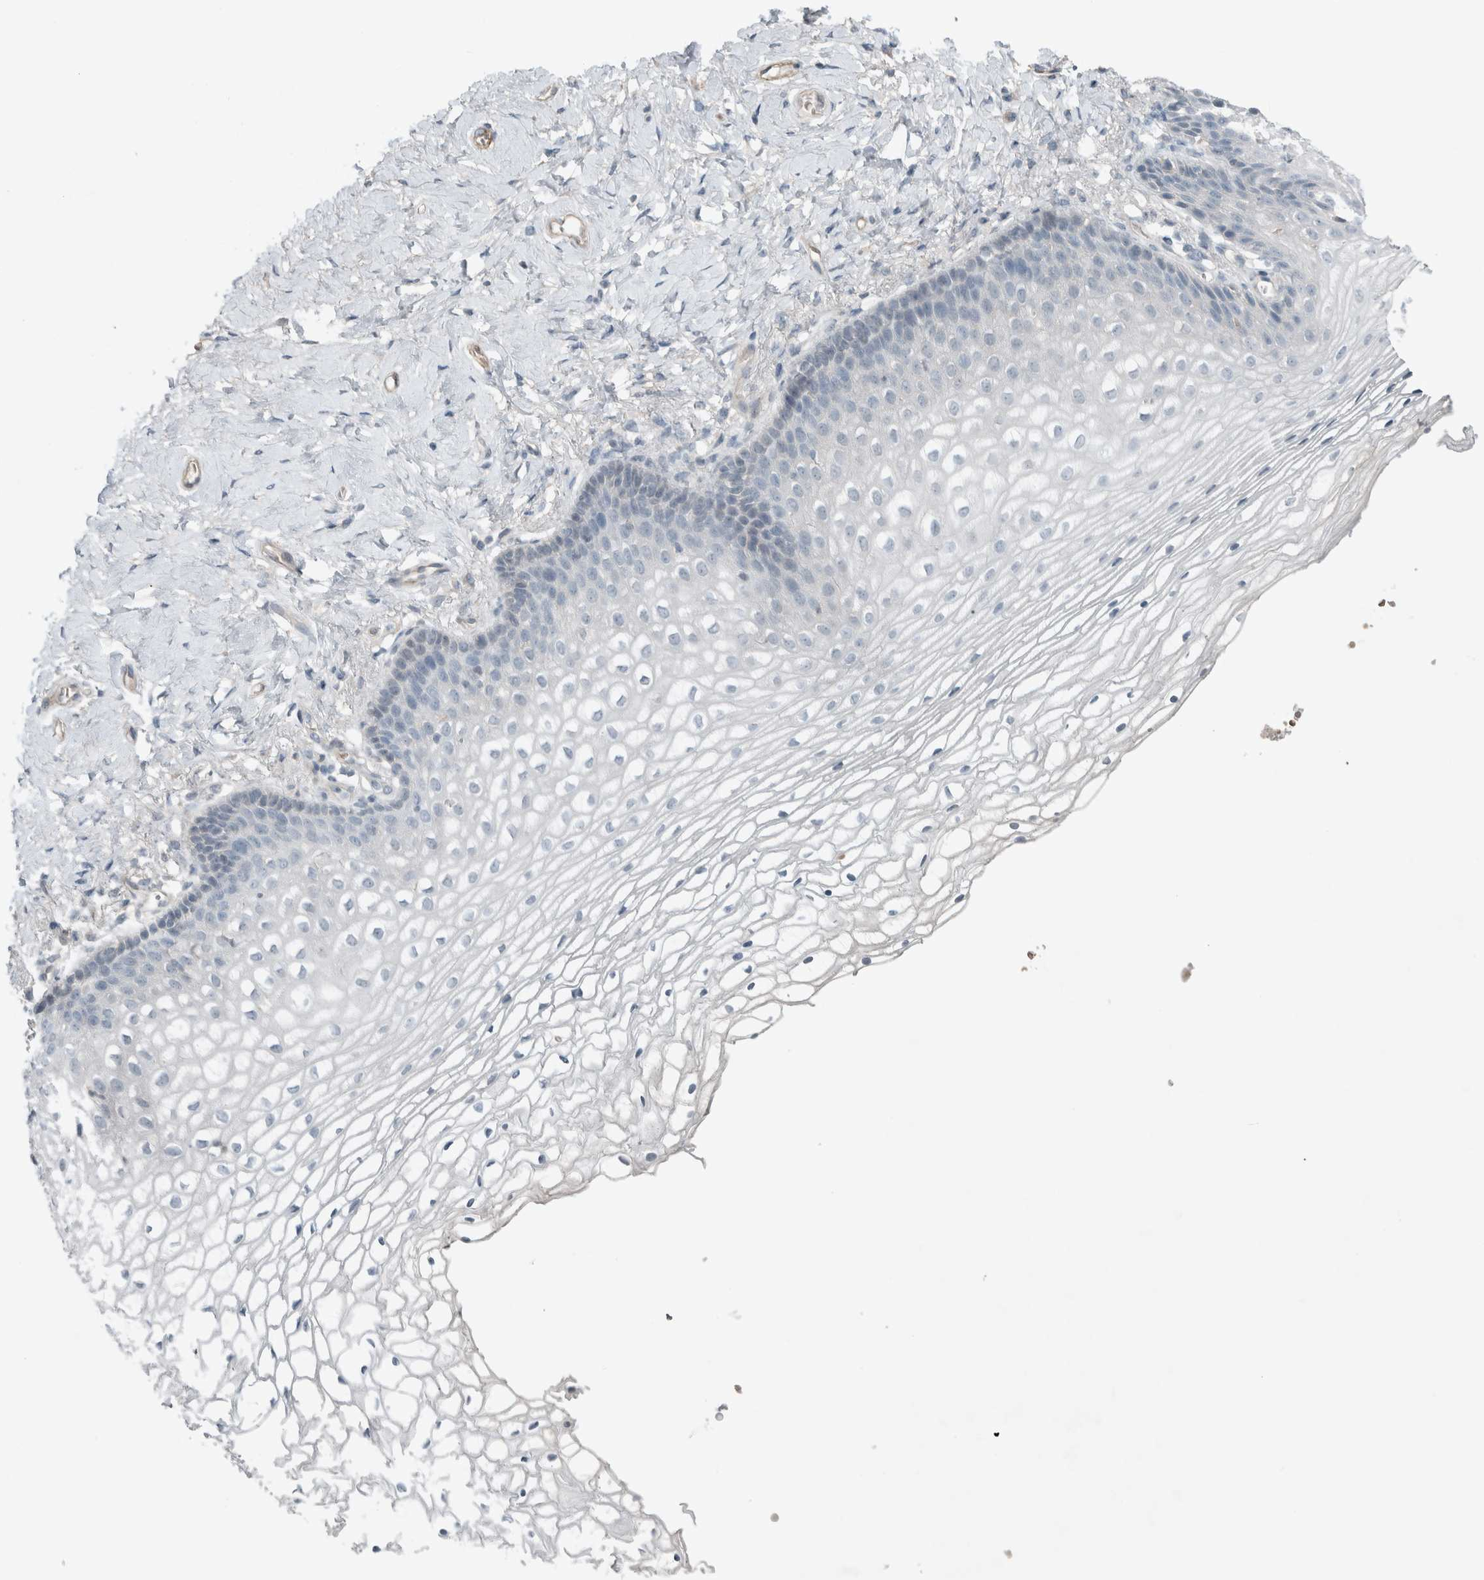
{"staining": {"intensity": "negative", "quantity": "none", "location": "none"}, "tissue": "vagina", "cell_type": "Squamous epithelial cells", "image_type": "normal", "snomed": [{"axis": "morphology", "description": "Normal tissue, NOS"}, {"axis": "topography", "description": "Vagina"}], "caption": "DAB immunohistochemical staining of unremarkable human vagina reveals no significant staining in squamous epithelial cells.", "gene": "JADE2", "patient": {"sex": "female", "age": 60}}